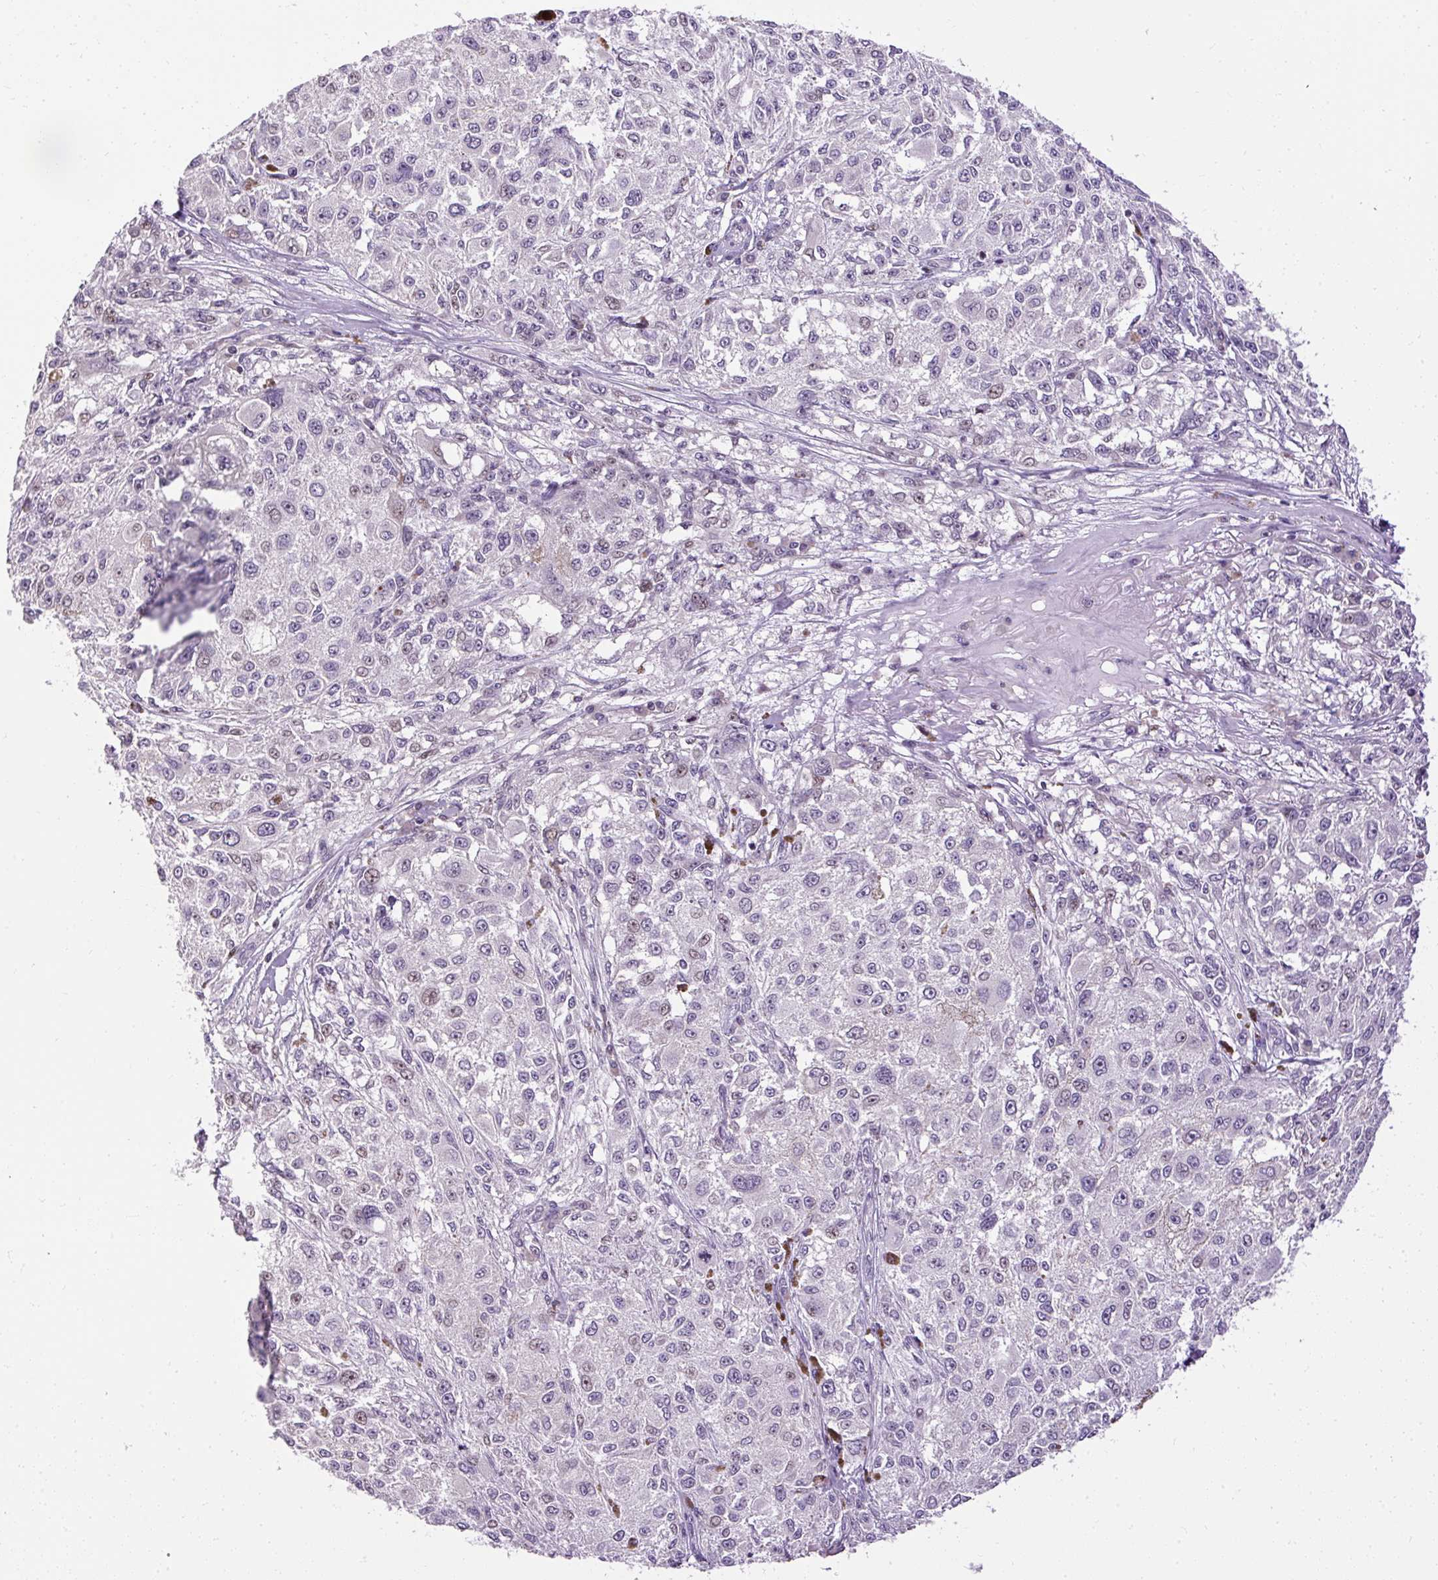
{"staining": {"intensity": "moderate", "quantity": "<25%", "location": "nuclear"}, "tissue": "melanoma", "cell_type": "Tumor cells", "image_type": "cancer", "snomed": [{"axis": "morphology", "description": "Necrosis, NOS"}, {"axis": "morphology", "description": "Malignant melanoma, NOS"}, {"axis": "topography", "description": "Skin"}], "caption": "Immunohistochemistry photomicrograph of human malignant melanoma stained for a protein (brown), which exhibits low levels of moderate nuclear positivity in about <25% of tumor cells.", "gene": "ARHGEF18", "patient": {"sex": "female", "age": 87}}